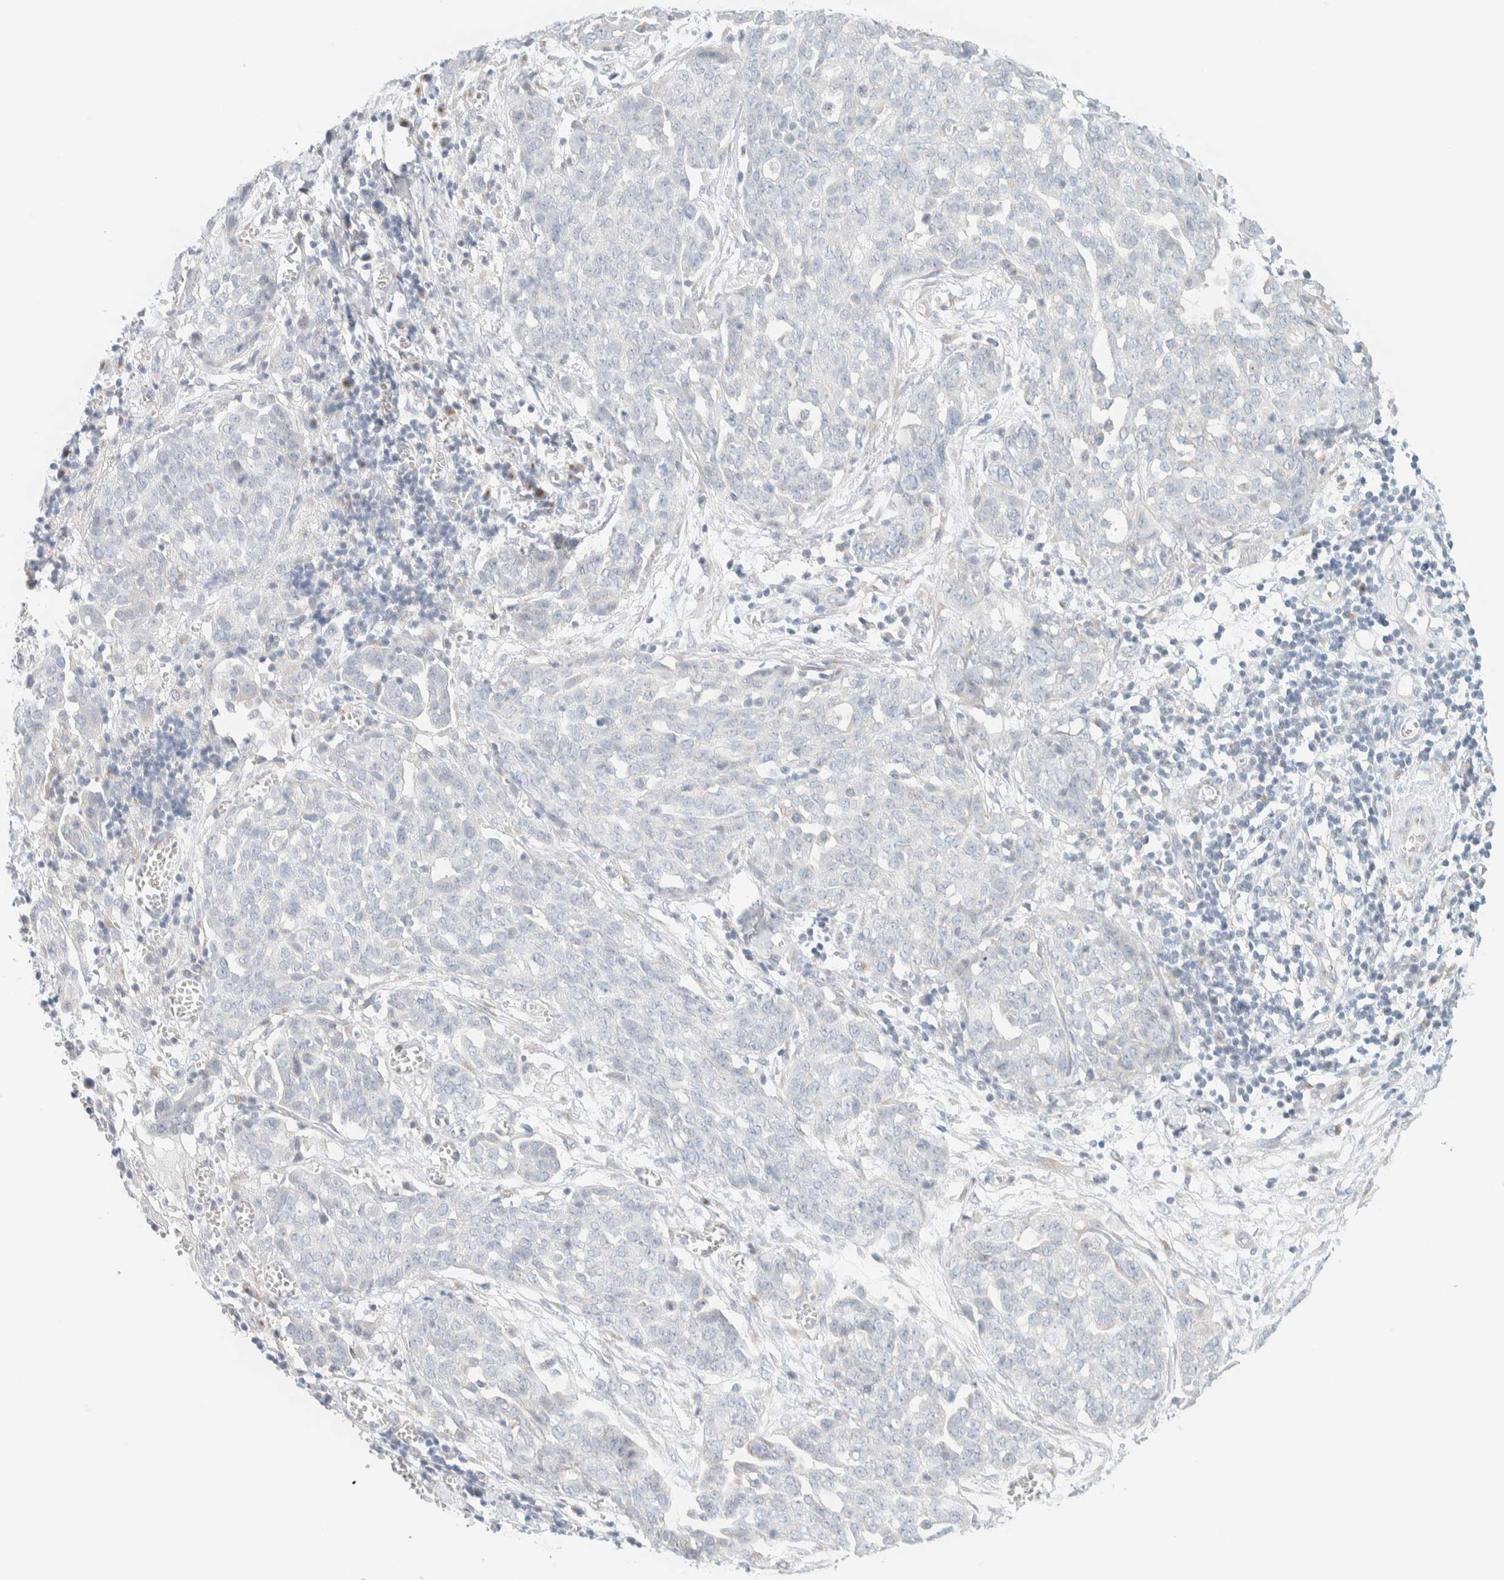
{"staining": {"intensity": "negative", "quantity": "none", "location": "none"}, "tissue": "ovarian cancer", "cell_type": "Tumor cells", "image_type": "cancer", "snomed": [{"axis": "morphology", "description": "Cystadenocarcinoma, serous, NOS"}, {"axis": "topography", "description": "Soft tissue"}, {"axis": "topography", "description": "Ovary"}], "caption": "High magnification brightfield microscopy of ovarian cancer (serous cystadenocarcinoma) stained with DAB (3,3'-diaminobenzidine) (brown) and counterstained with hematoxylin (blue): tumor cells show no significant positivity. (DAB IHC visualized using brightfield microscopy, high magnification).", "gene": "SPNS3", "patient": {"sex": "female", "age": 57}}